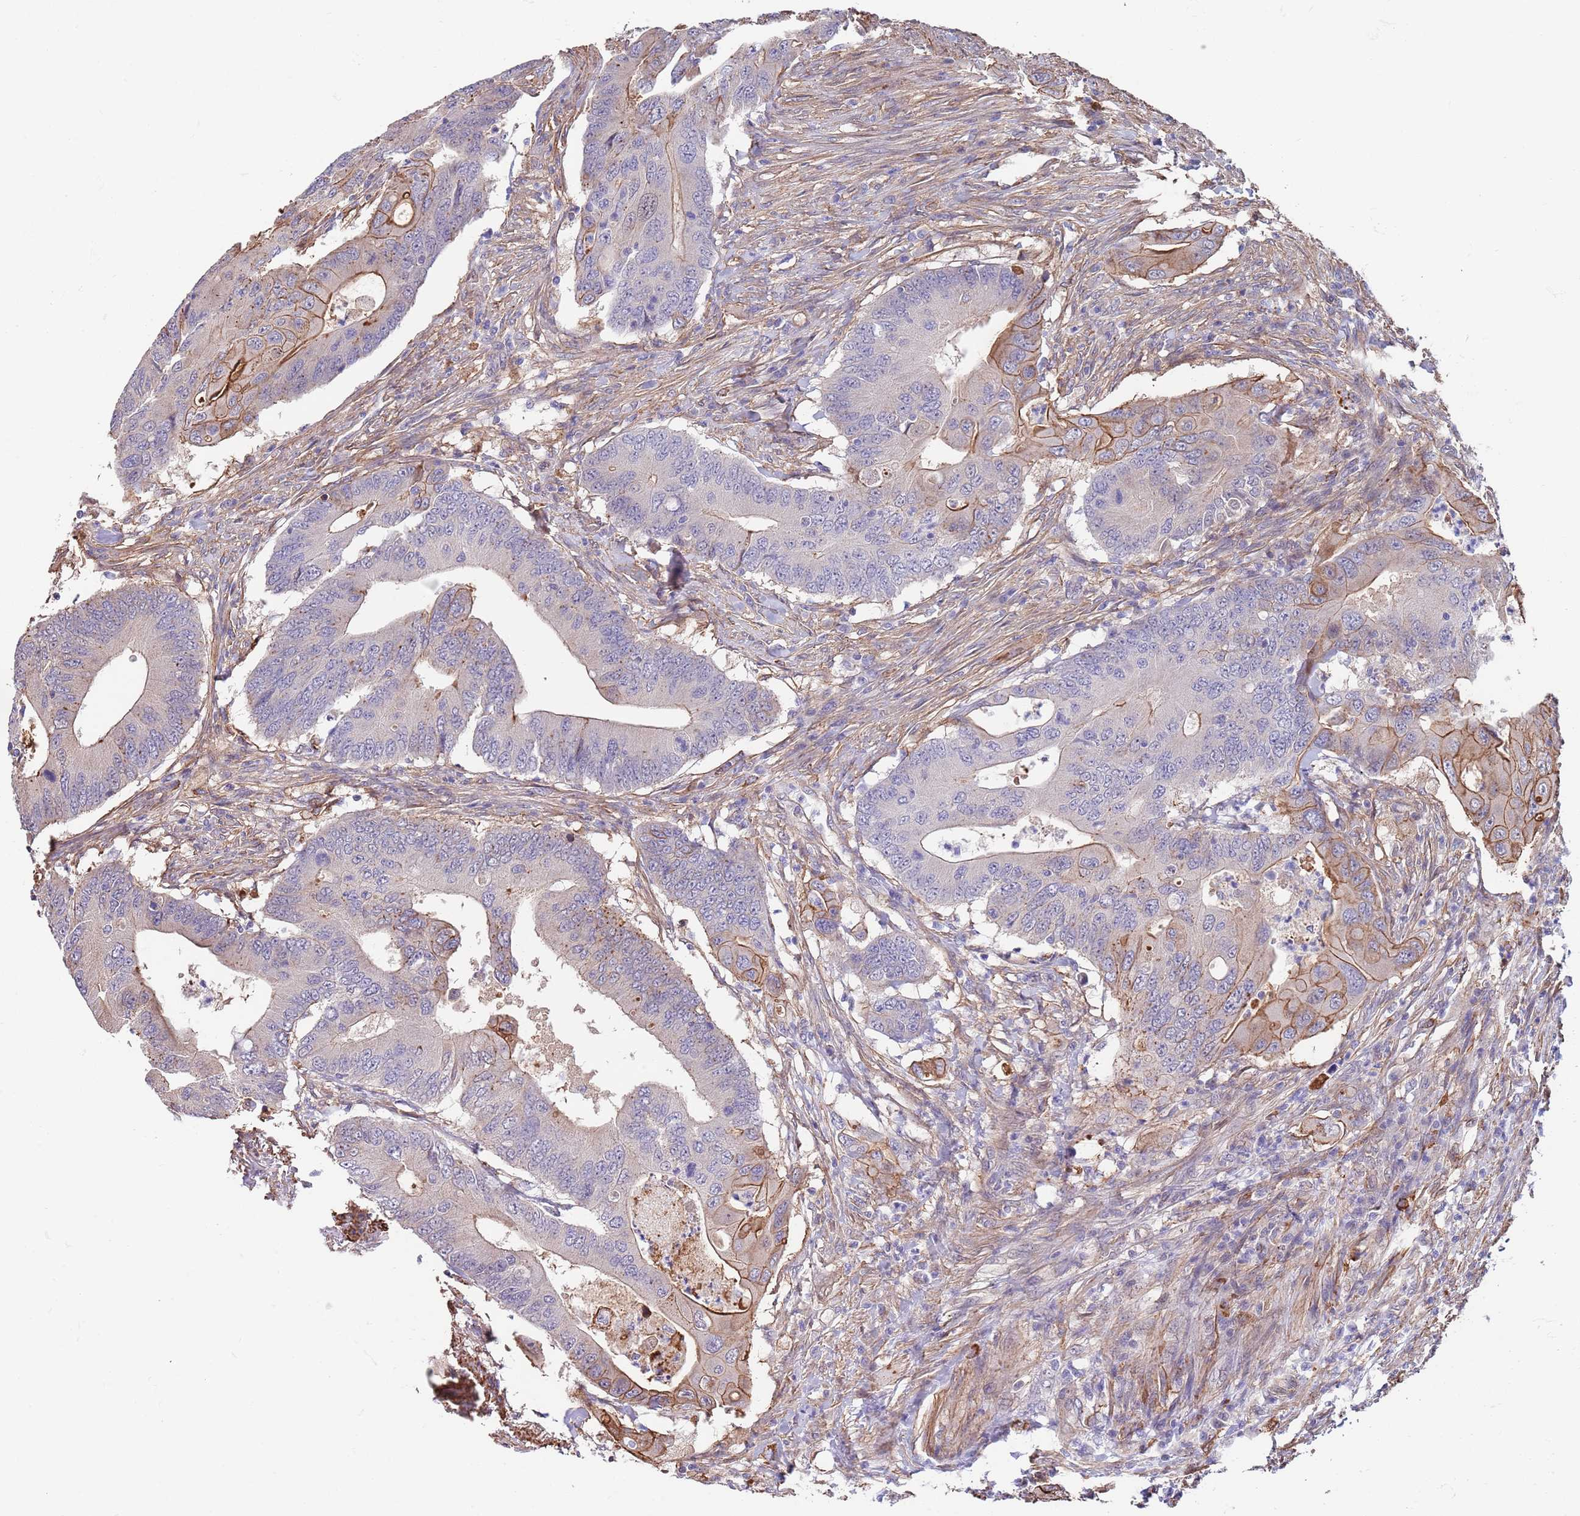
{"staining": {"intensity": "moderate", "quantity": "<25%", "location": "cytoplasmic/membranous"}, "tissue": "colorectal cancer", "cell_type": "Tumor cells", "image_type": "cancer", "snomed": [{"axis": "morphology", "description": "Adenocarcinoma, NOS"}, {"axis": "topography", "description": "Colon"}], "caption": "Human adenocarcinoma (colorectal) stained with a protein marker displays moderate staining in tumor cells.", "gene": "BPNT1", "patient": {"sex": "male", "age": 71}}